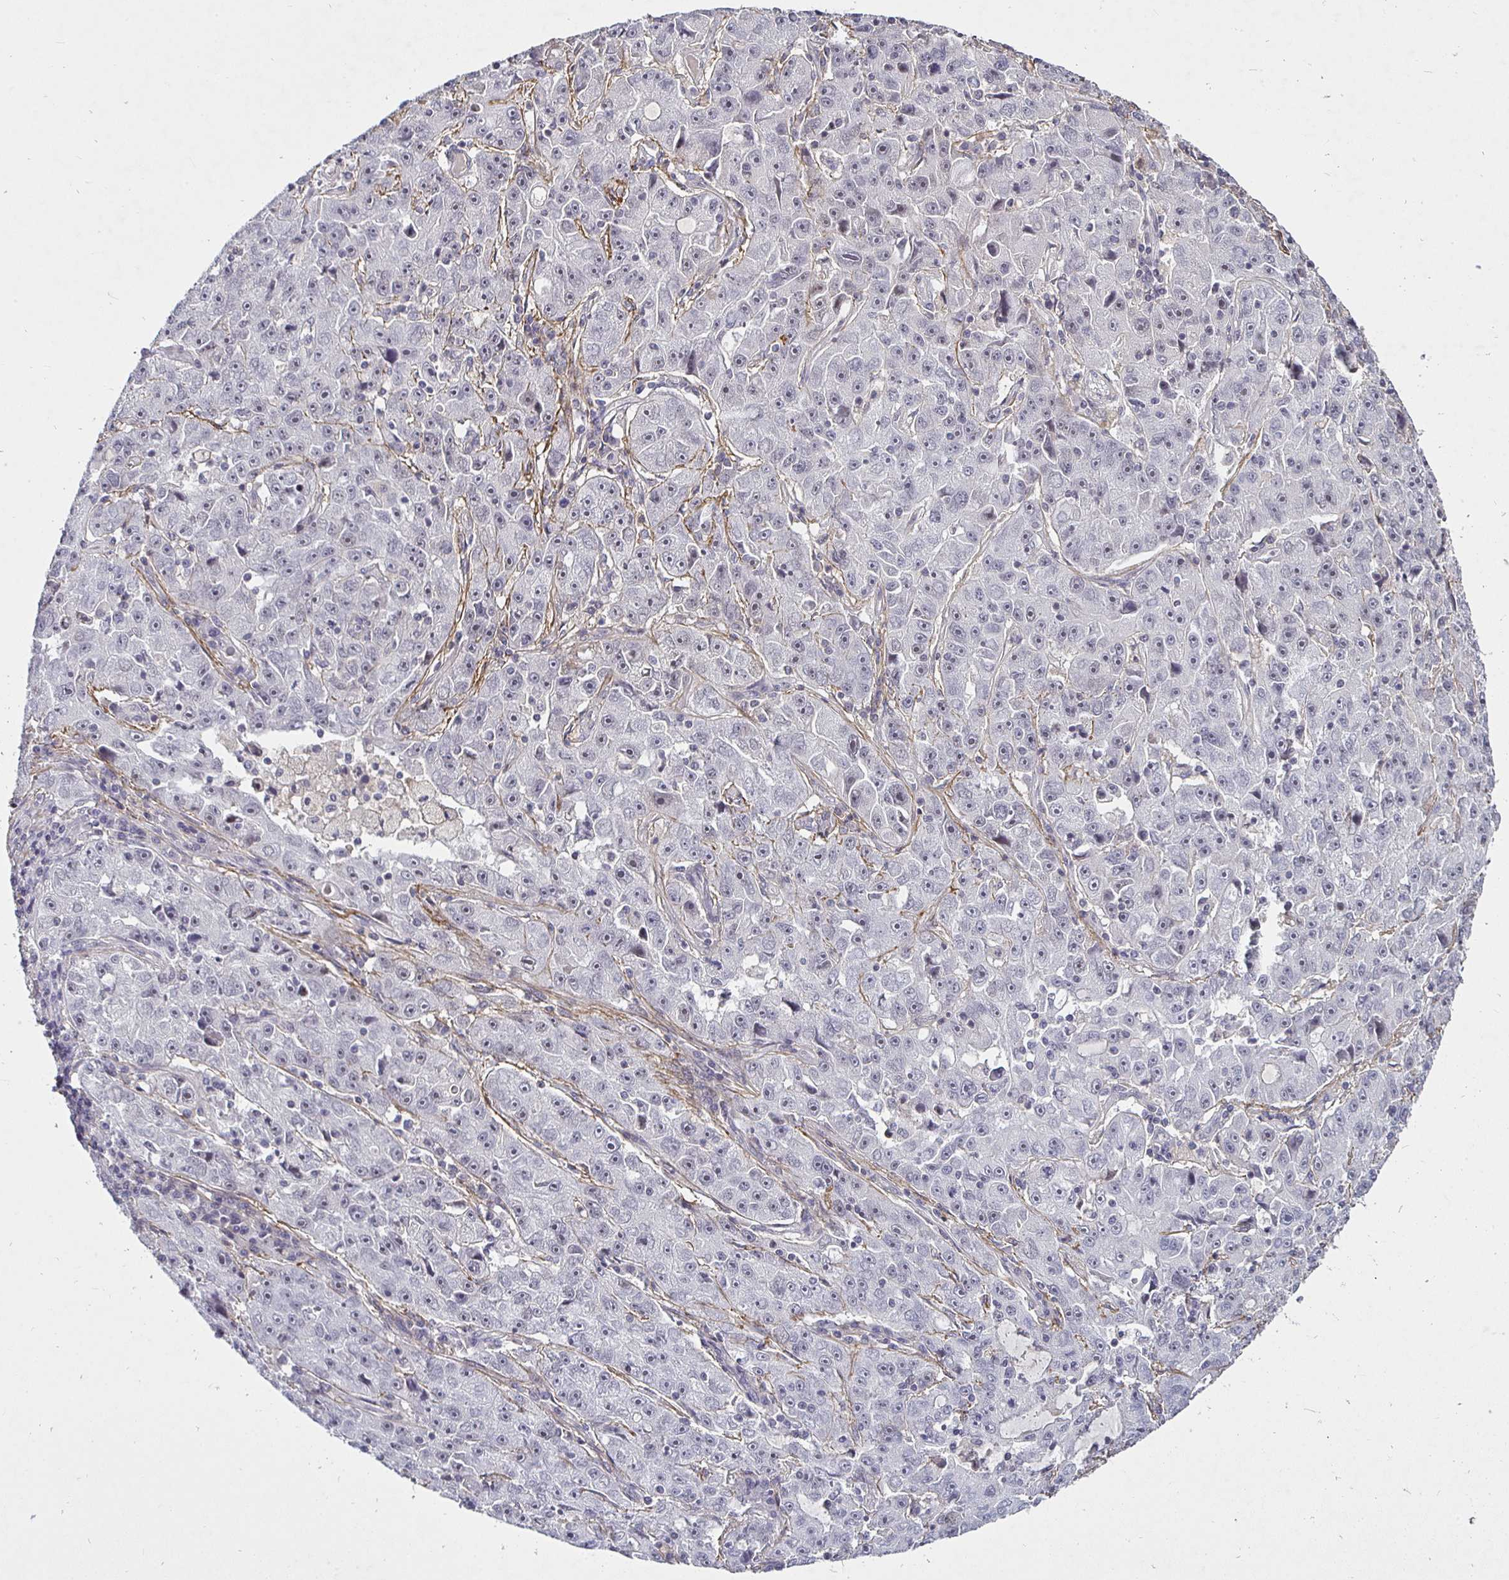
{"staining": {"intensity": "negative", "quantity": "none", "location": "none"}, "tissue": "lung cancer", "cell_type": "Tumor cells", "image_type": "cancer", "snomed": [{"axis": "morphology", "description": "Normal morphology"}, {"axis": "morphology", "description": "Adenocarcinoma, NOS"}, {"axis": "topography", "description": "Lymph node"}, {"axis": "topography", "description": "Lung"}], "caption": "Tumor cells are negative for brown protein staining in adenocarcinoma (lung).", "gene": "MLH1", "patient": {"sex": "female", "age": 57}}